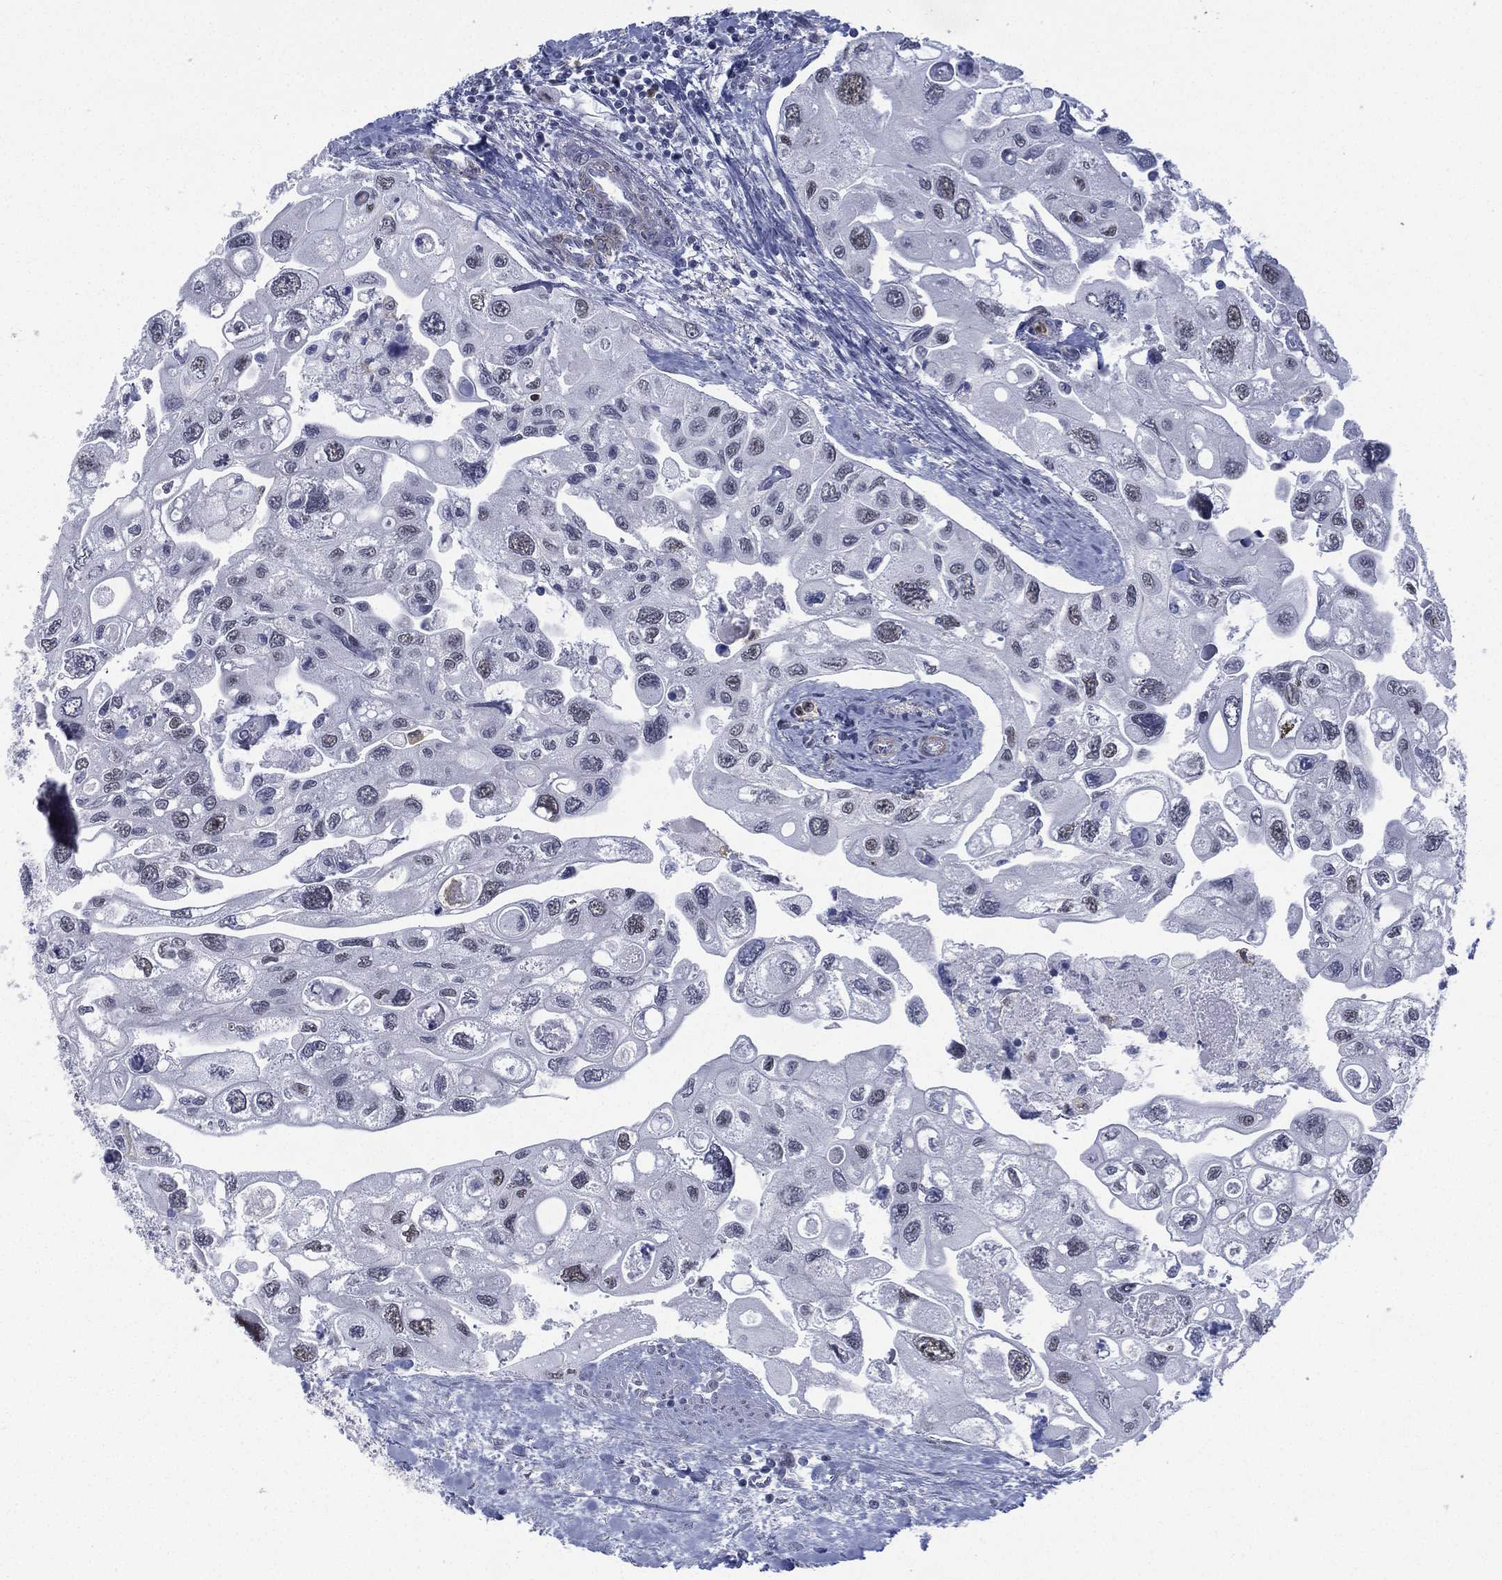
{"staining": {"intensity": "negative", "quantity": "none", "location": "none"}, "tissue": "urothelial cancer", "cell_type": "Tumor cells", "image_type": "cancer", "snomed": [{"axis": "morphology", "description": "Urothelial carcinoma, High grade"}, {"axis": "topography", "description": "Urinary bladder"}], "caption": "High power microscopy image of an IHC histopathology image of urothelial cancer, revealing no significant expression in tumor cells.", "gene": "ZNF711", "patient": {"sex": "male", "age": 59}}